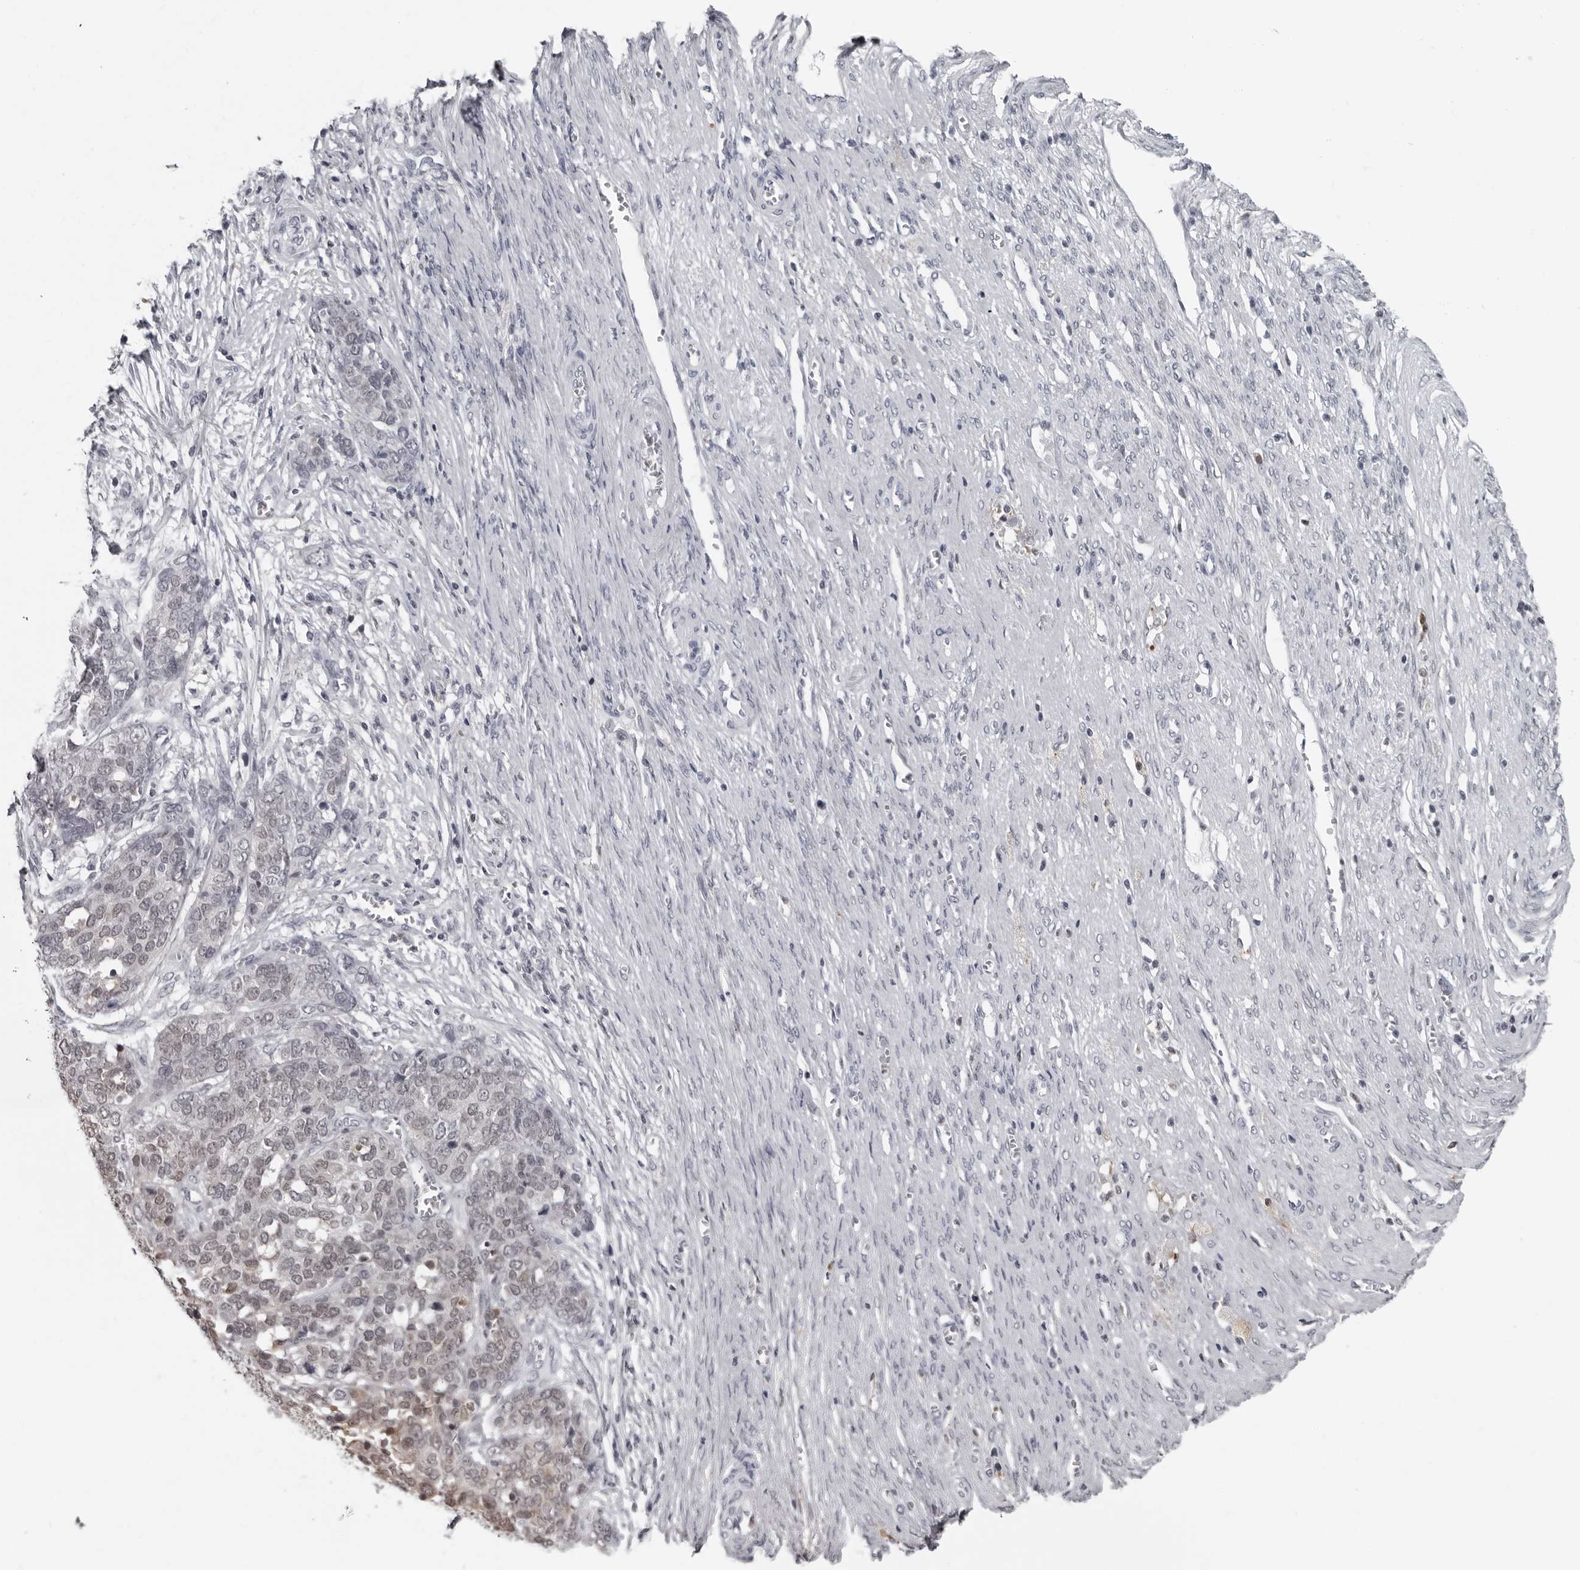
{"staining": {"intensity": "moderate", "quantity": "<25%", "location": "nuclear"}, "tissue": "ovarian cancer", "cell_type": "Tumor cells", "image_type": "cancer", "snomed": [{"axis": "morphology", "description": "Cystadenocarcinoma, serous, NOS"}, {"axis": "topography", "description": "Ovary"}], "caption": "This is an image of IHC staining of ovarian cancer, which shows moderate expression in the nuclear of tumor cells.", "gene": "LZIC", "patient": {"sex": "female", "age": 44}}